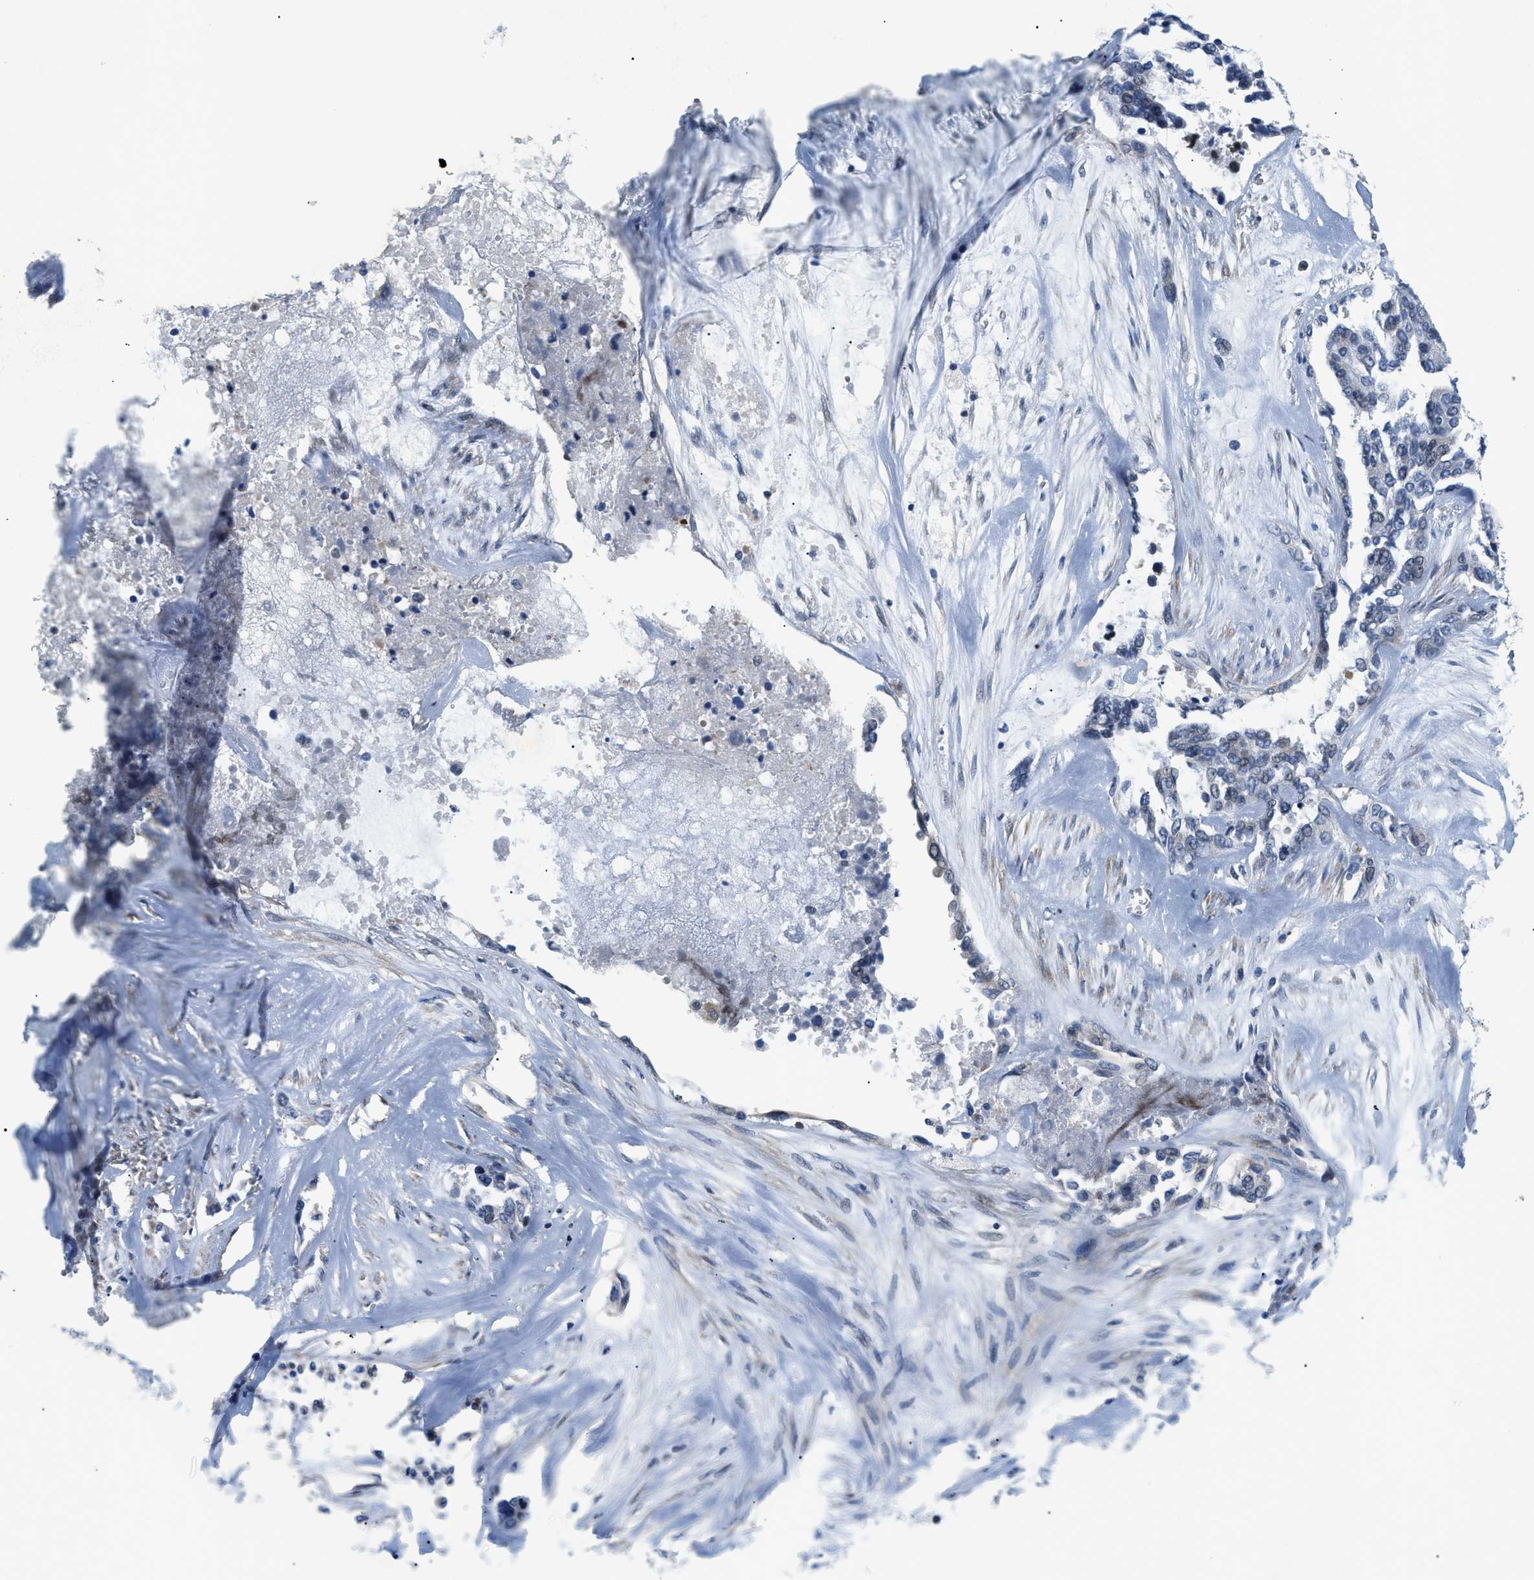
{"staining": {"intensity": "weak", "quantity": "<25%", "location": "nuclear"}, "tissue": "ovarian cancer", "cell_type": "Tumor cells", "image_type": "cancer", "snomed": [{"axis": "morphology", "description": "Cystadenocarcinoma, serous, NOS"}, {"axis": "topography", "description": "Ovary"}], "caption": "An image of human ovarian serous cystadenocarcinoma is negative for staining in tumor cells.", "gene": "FDCSP", "patient": {"sex": "female", "age": 44}}